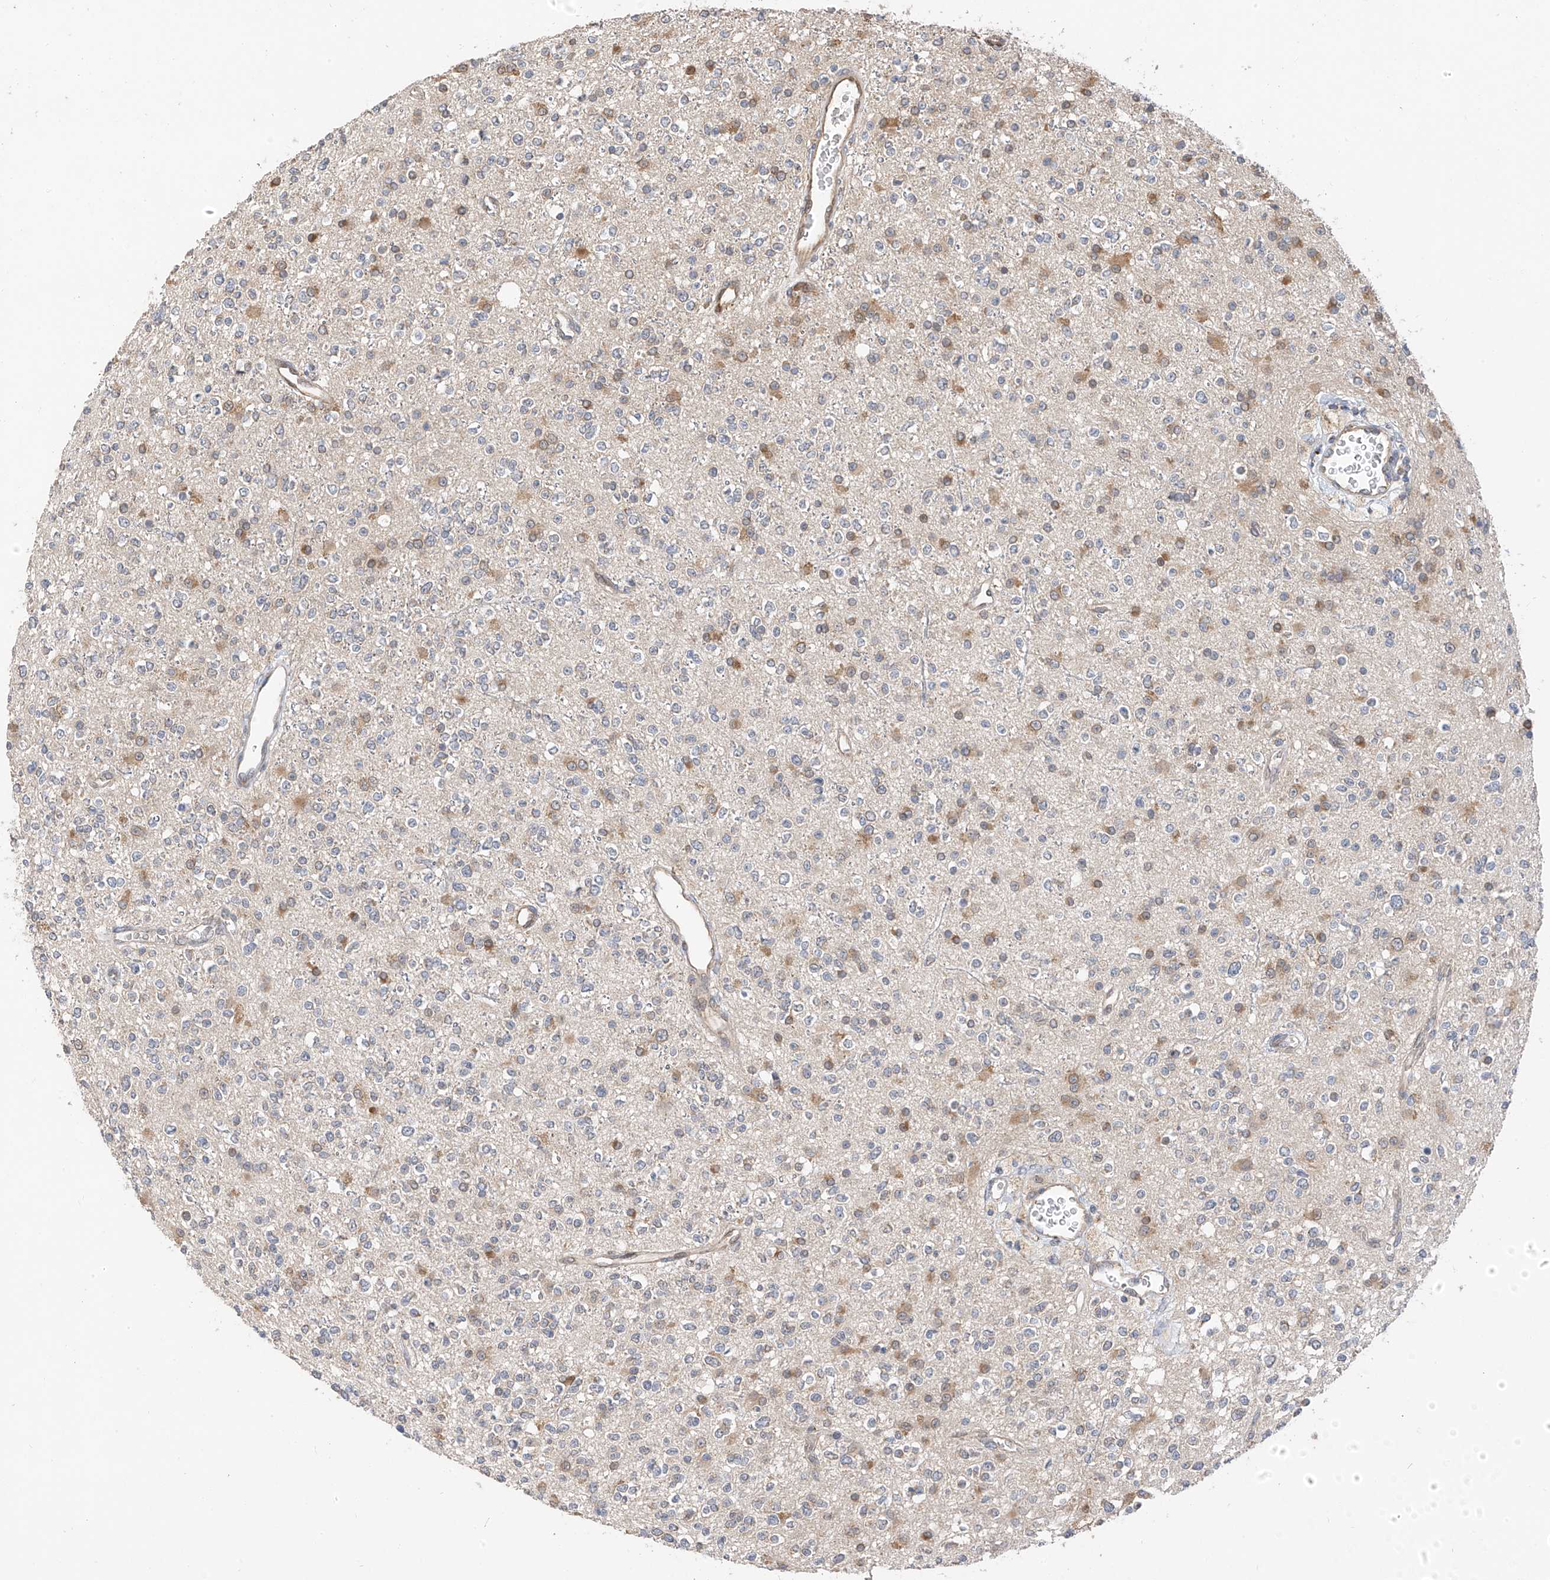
{"staining": {"intensity": "moderate", "quantity": "<25%", "location": "cytoplasmic/membranous"}, "tissue": "glioma", "cell_type": "Tumor cells", "image_type": "cancer", "snomed": [{"axis": "morphology", "description": "Glioma, malignant, High grade"}, {"axis": "topography", "description": "Brain"}], "caption": "Moderate cytoplasmic/membranous protein positivity is seen in approximately <25% of tumor cells in glioma.", "gene": "PPA2", "patient": {"sex": "male", "age": 34}}